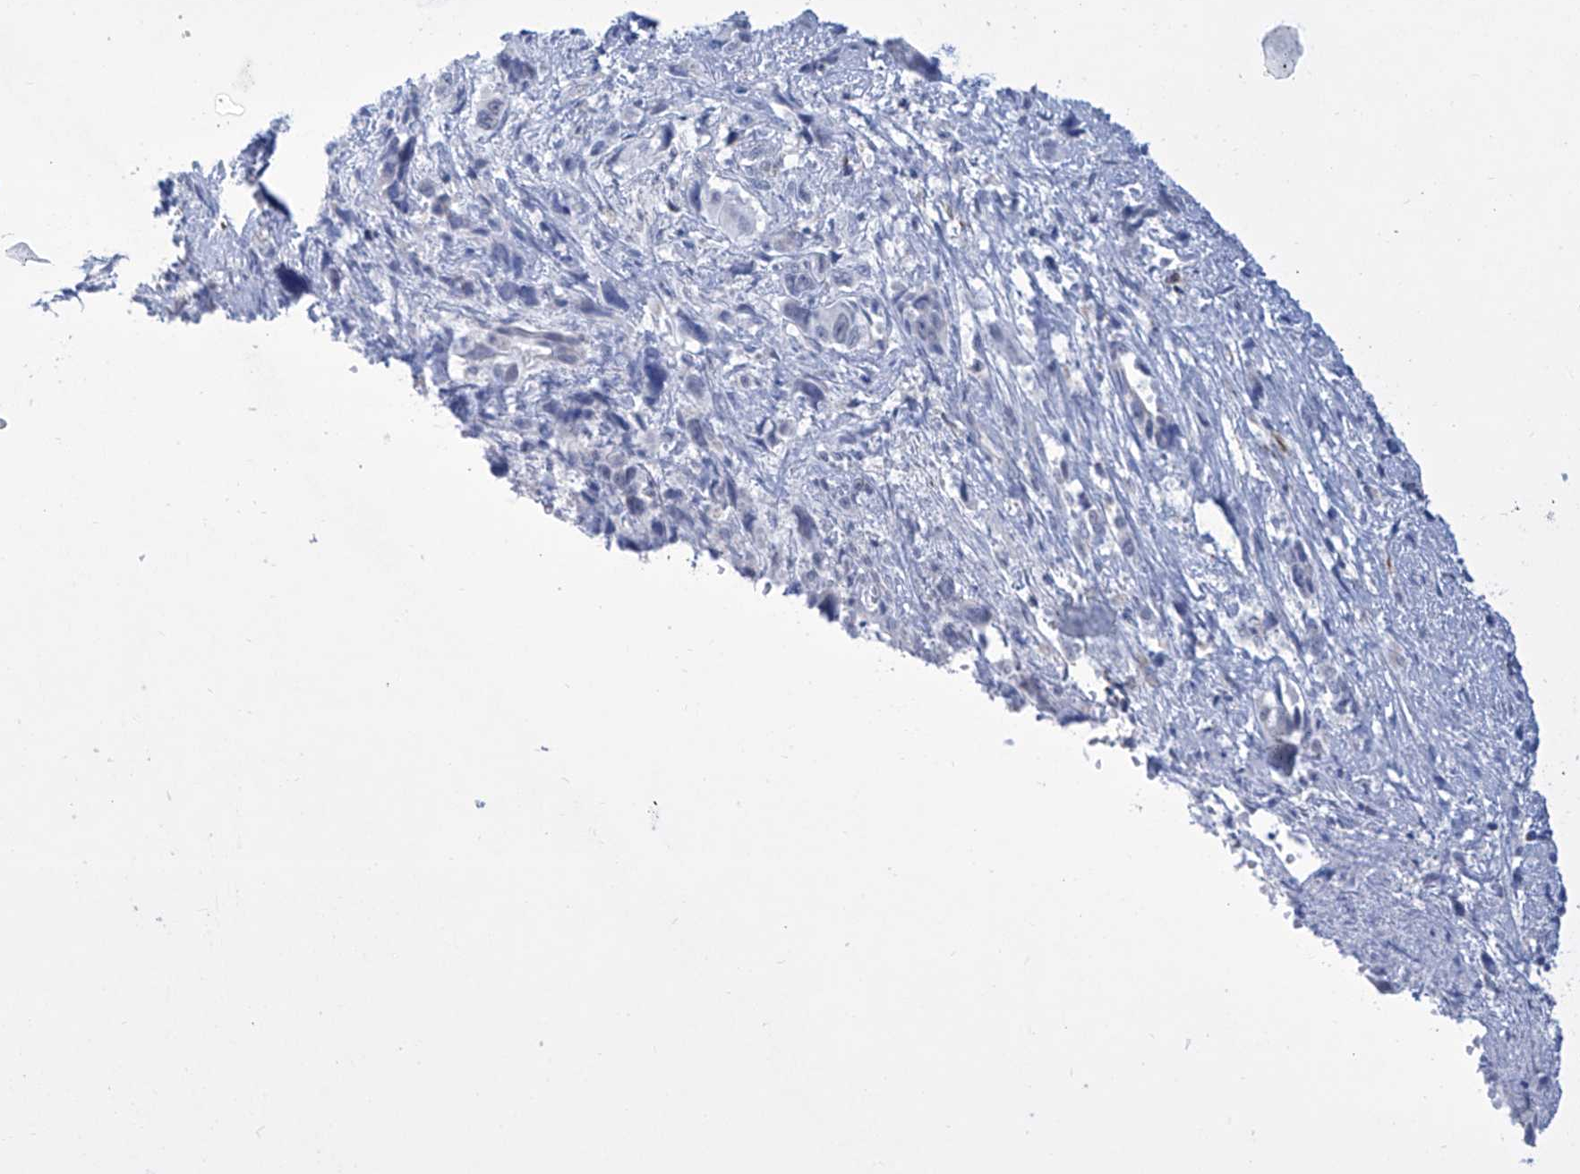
{"staining": {"intensity": "negative", "quantity": "none", "location": "none"}, "tissue": "pancreatic cancer", "cell_type": "Tumor cells", "image_type": "cancer", "snomed": [{"axis": "morphology", "description": "Adenocarcinoma, NOS"}, {"axis": "topography", "description": "Pancreas"}], "caption": "DAB immunohistochemical staining of pancreatic cancer (adenocarcinoma) demonstrates no significant staining in tumor cells.", "gene": "ALDH6A1", "patient": {"sex": "male", "age": 46}}